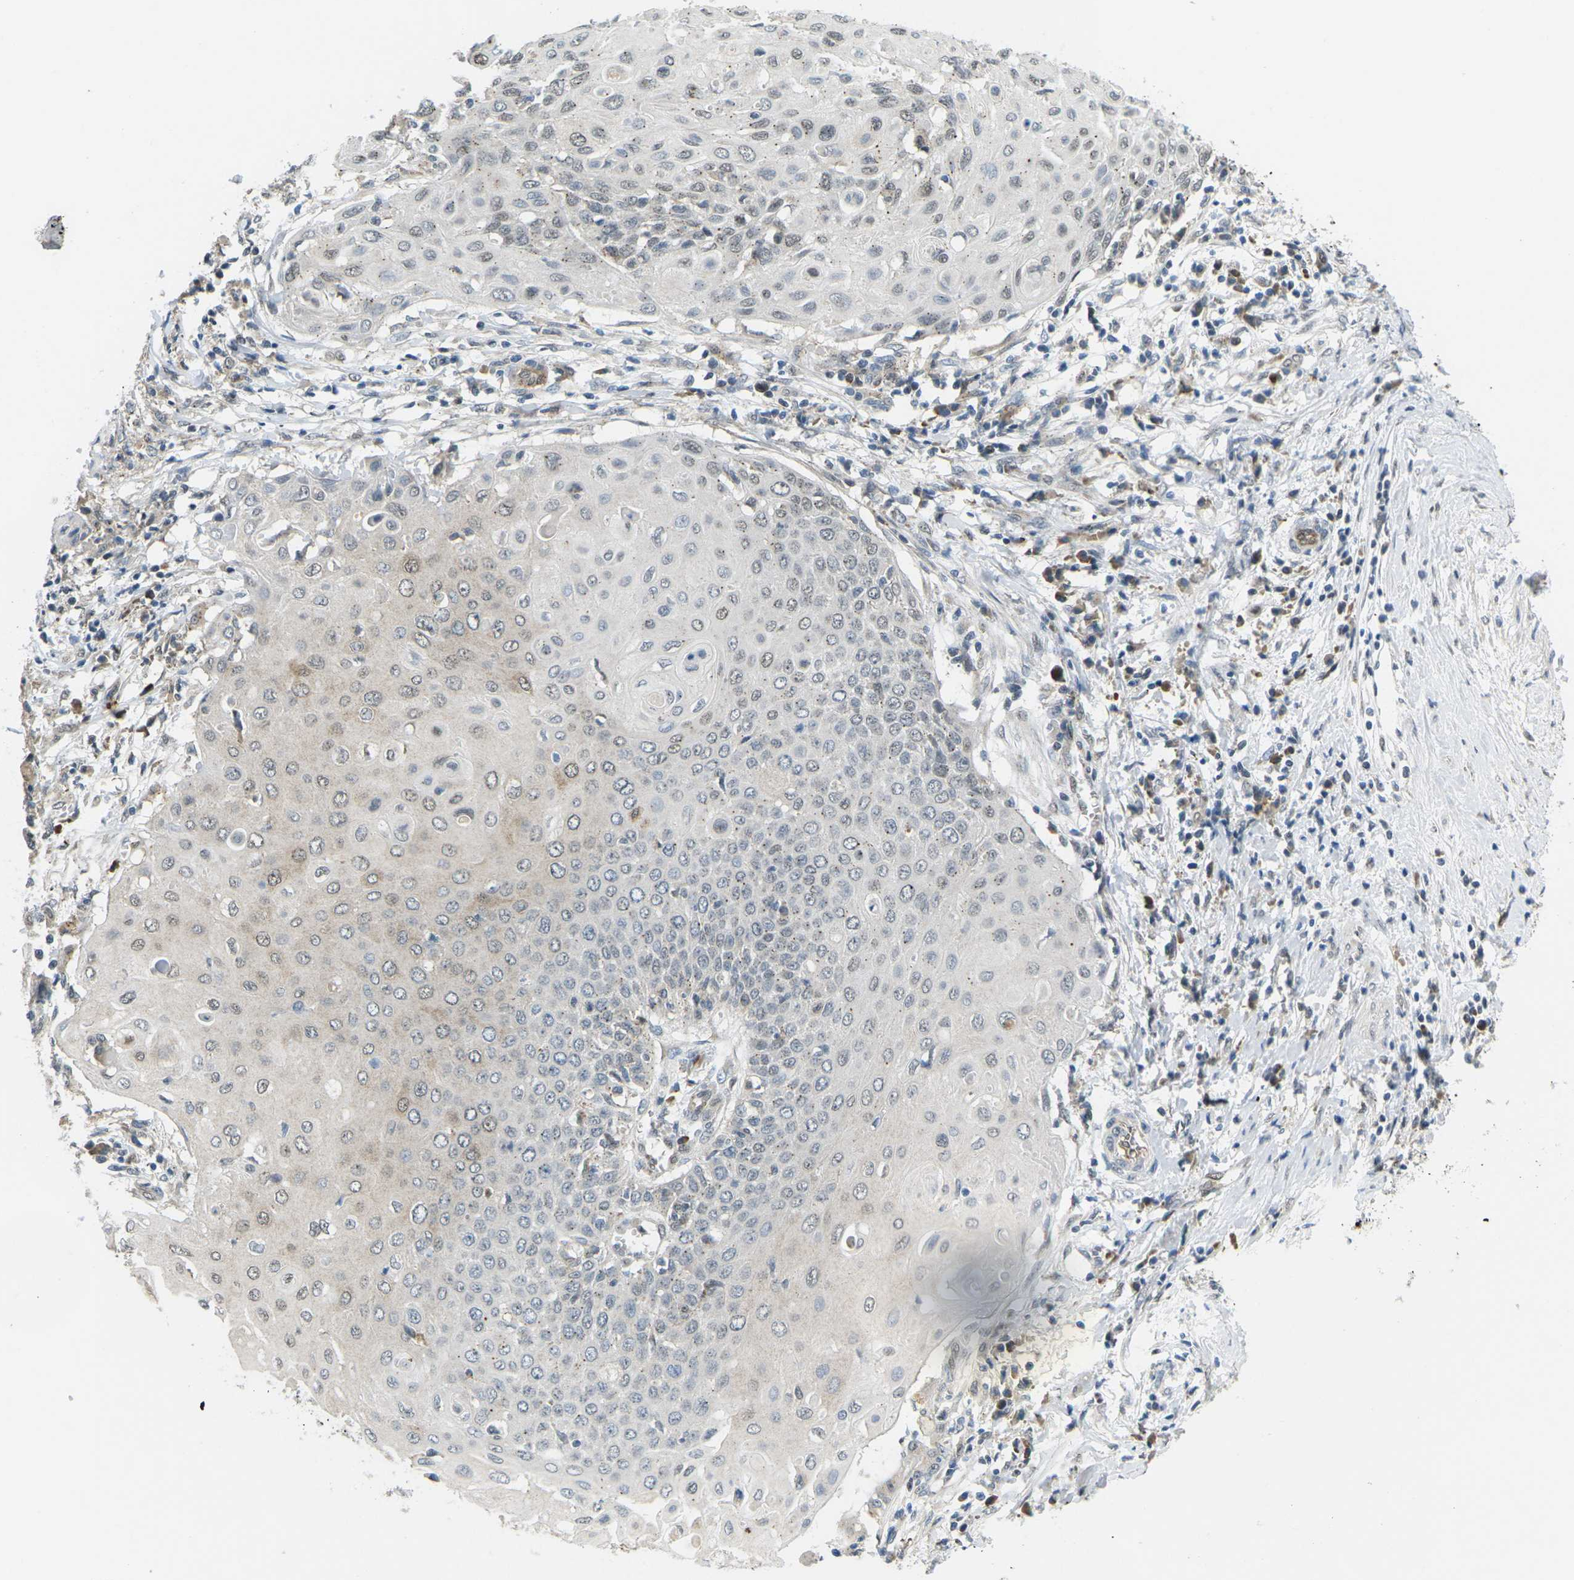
{"staining": {"intensity": "weak", "quantity": "<25%", "location": "nuclear"}, "tissue": "cervical cancer", "cell_type": "Tumor cells", "image_type": "cancer", "snomed": [{"axis": "morphology", "description": "Squamous cell carcinoma, NOS"}, {"axis": "topography", "description": "Cervix"}], "caption": "A histopathology image of human squamous cell carcinoma (cervical) is negative for staining in tumor cells.", "gene": "ERBB4", "patient": {"sex": "female", "age": 39}}